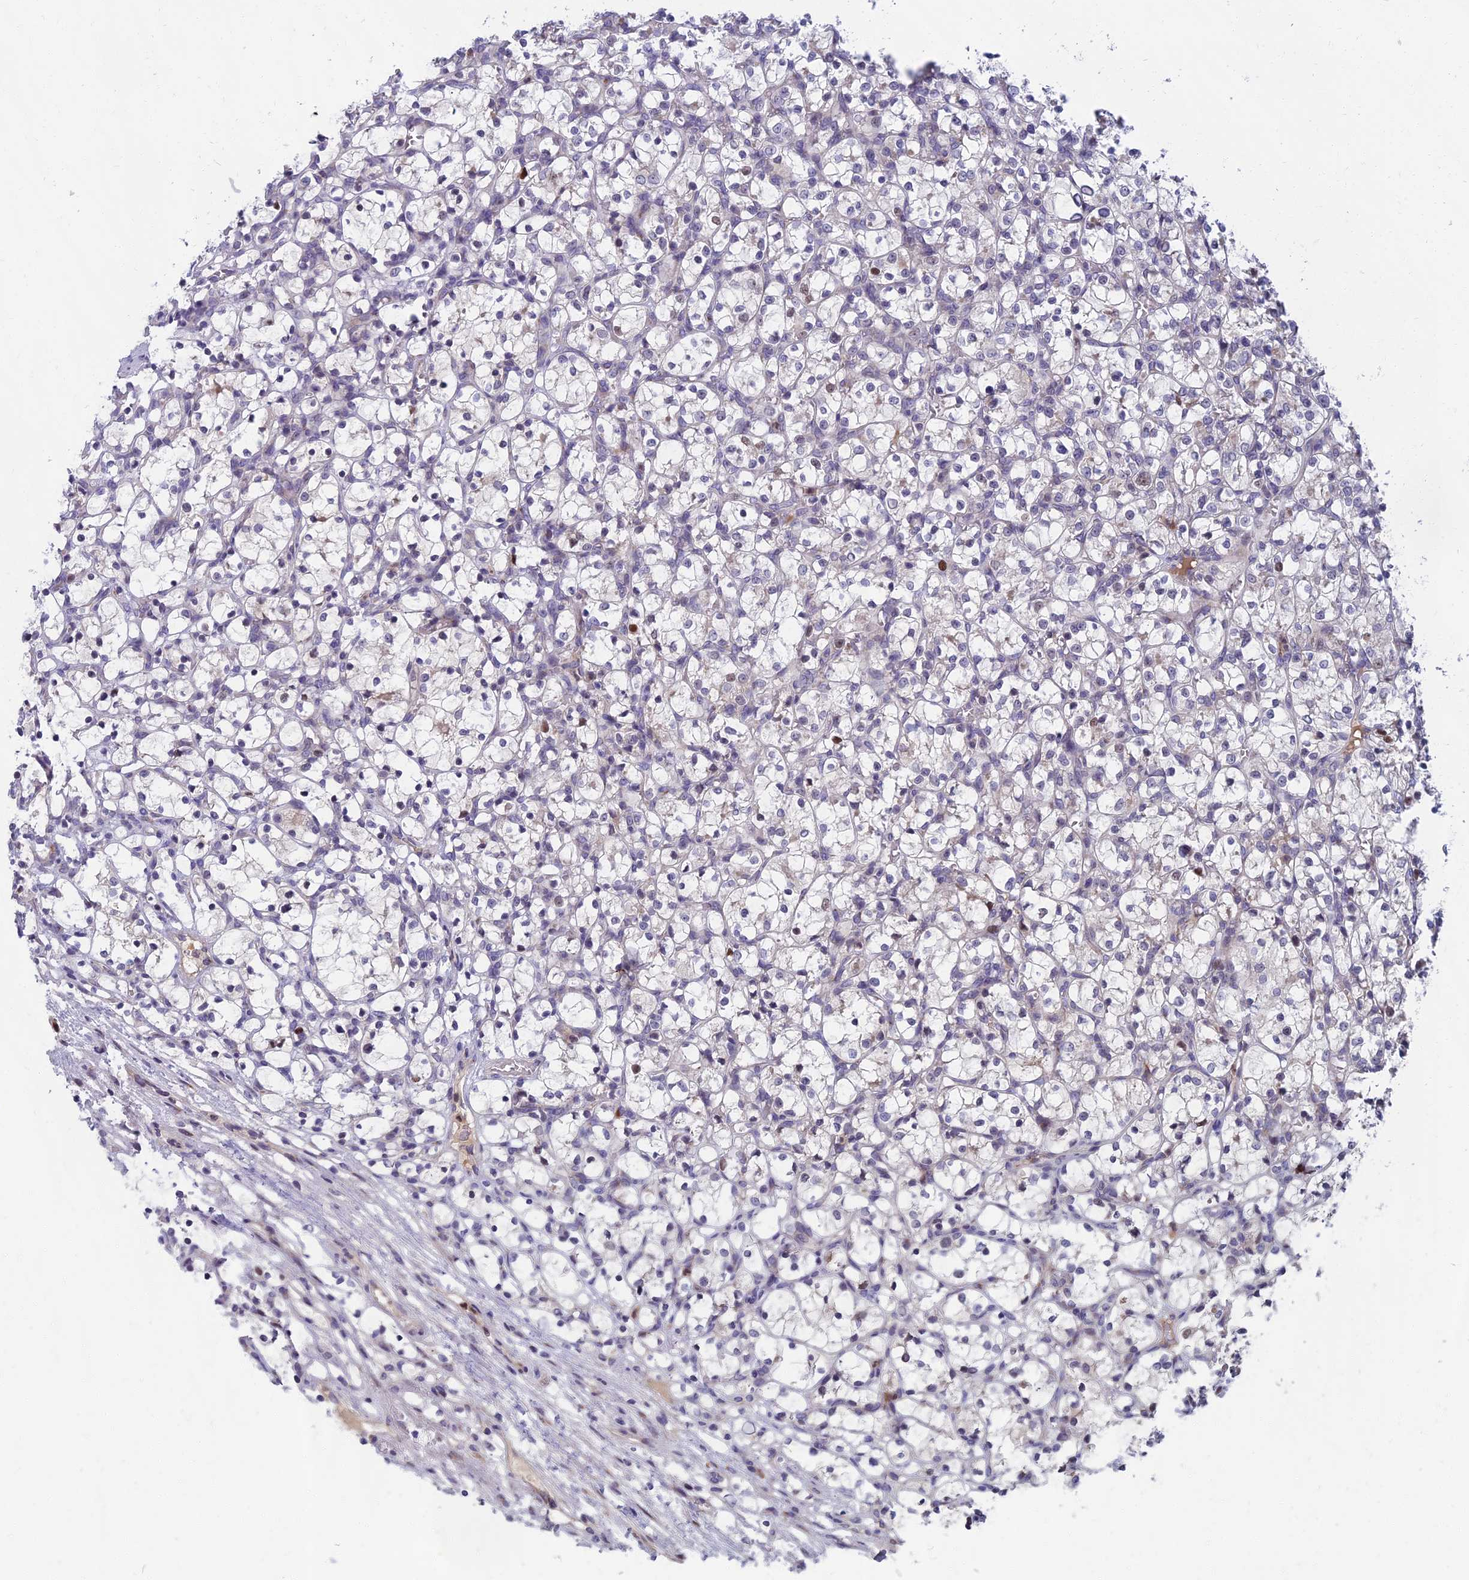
{"staining": {"intensity": "negative", "quantity": "none", "location": "none"}, "tissue": "renal cancer", "cell_type": "Tumor cells", "image_type": "cancer", "snomed": [{"axis": "morphology", "description": "Adenocarcinoma, NOS"}, {"axis": "topography", "description": "Kidney"}], "caption": "High power microscopy histopathology image of an immunohistochemistry histopathology image of adenocarcinoma (renal), revealing no significant positivity in tumor cells. The staining is performed using DAB brown chromogen with nuclei counter-stained in using hematoxylin.", "gene": "LIG1", "patient": {"sex": "female", "age": 69}}